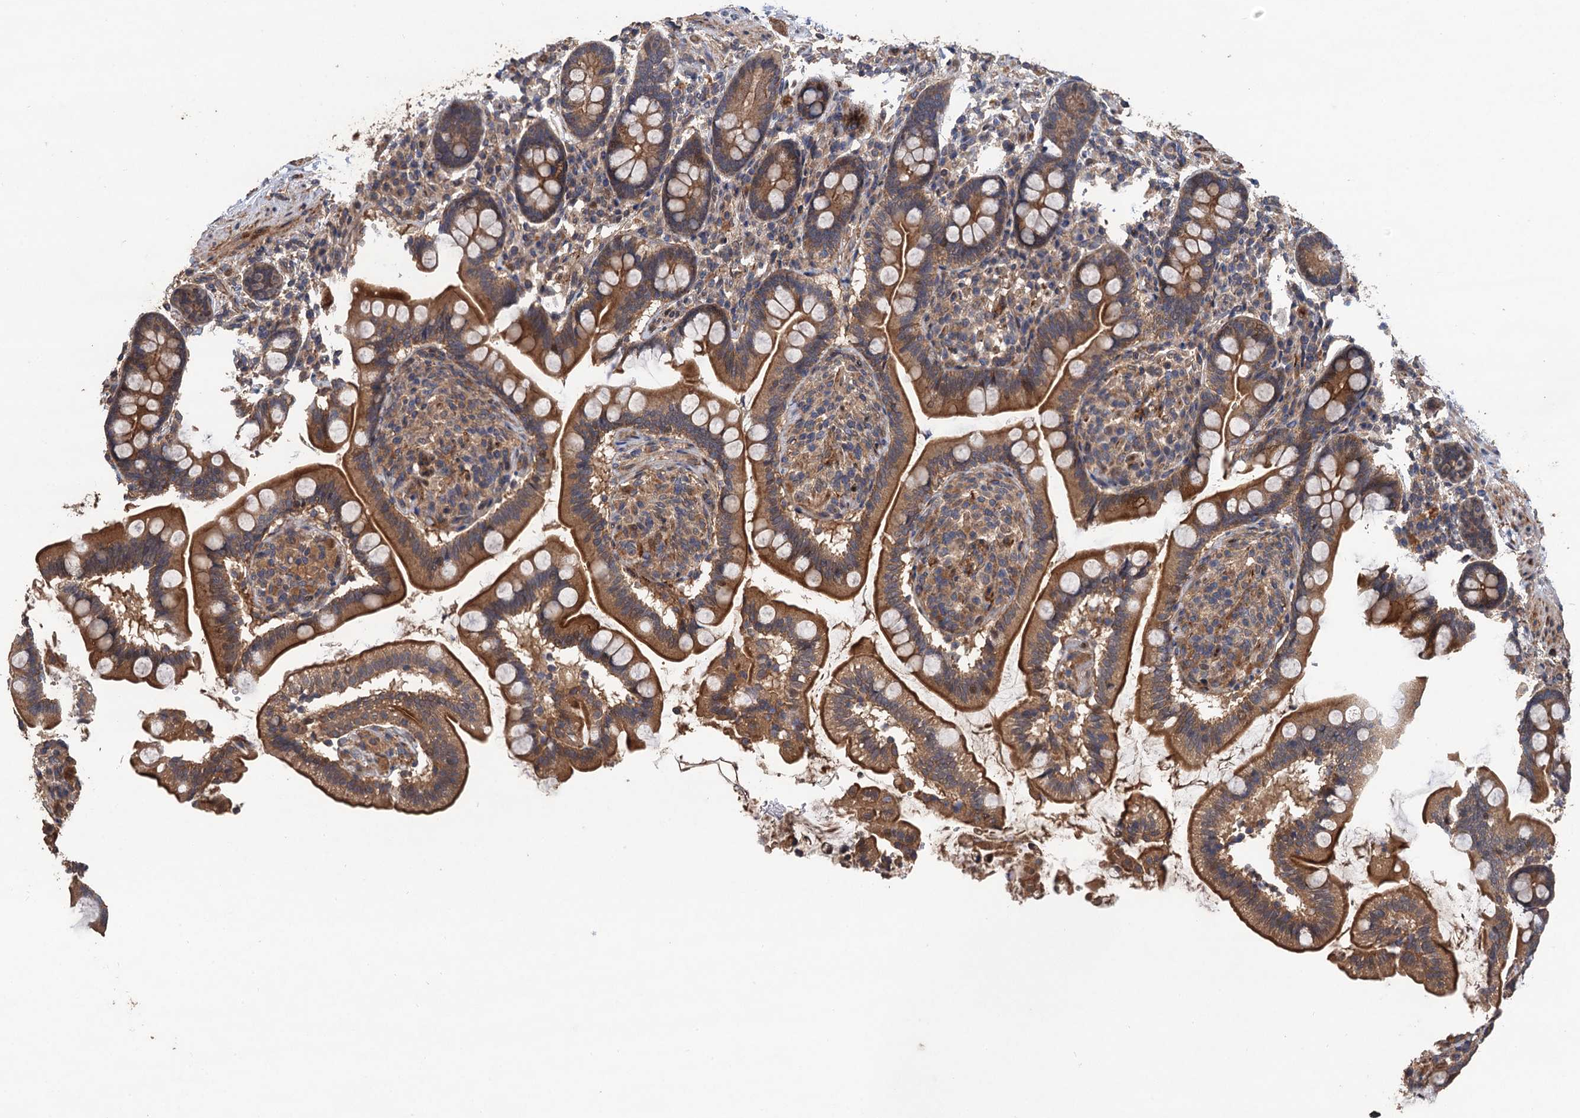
{"staining": {"intensity": "moderate", "quantity": "25%-75%", "location": "cytoplasmic/membranous"}, "tissue": "small intestine", "cell_type": "Glandular cells", "image_type": "normal", "snomed": [{"axis": "morphology", "description": "Normal tissue, NOS"}, {"axis": "topography", "description": "Small intestine"}], "caption": "This micrograph shows unremarkable small intestine stained with immunohistochemistry (IHC) to label a protein in brown. The cytoplasmic/membranous of glandular cells show moderate positivity for the protein. Nuclei are counter-stained blue.", "gene": "TMEM39B", "patient": {"sex": "female", "age": 64}}